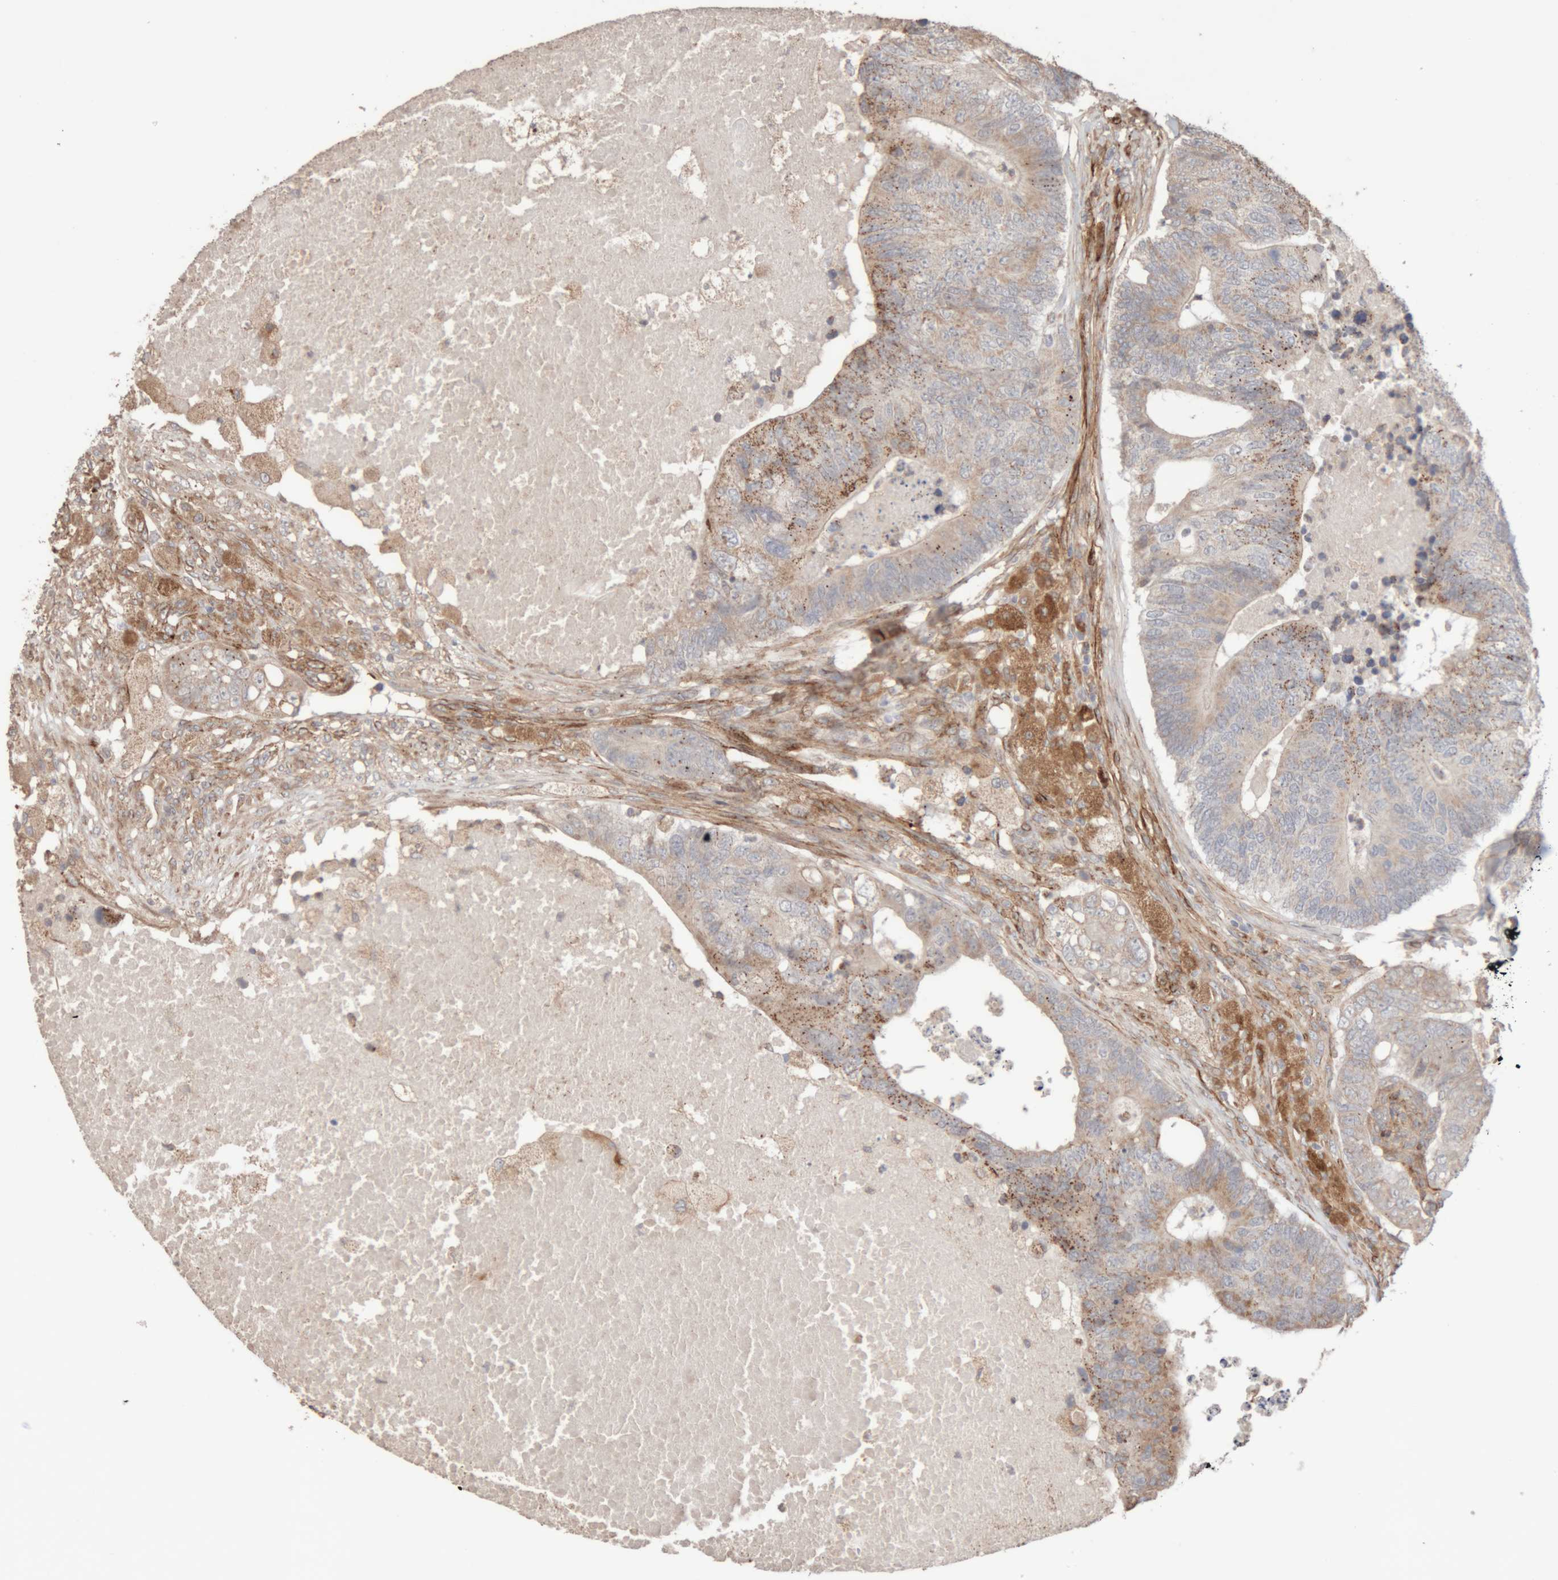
{"staining": {"intensity": "weak", "quantity": "25%-75%", "location": "cytoplasmic/membranous"}, "tissue": "colorectal cancer", "cell_type": "Tumor cells", "image_type": "cancer", "snomed": [{"axis": "morphology", "description": "Adenocarcinoma, NOS"}, {"axis": "topography", "description": "Colon"}], "caption": "DAB (3,3'-diaminobenzidine) immunohistochemical staining of human adenocarcinoma (colorectal) reveals weak cytoplasmic/membranous protein expression in about 25%-75% of tumor cells.", "gene": "RAB32", "patient": {"sex": "female", "age": 67}}